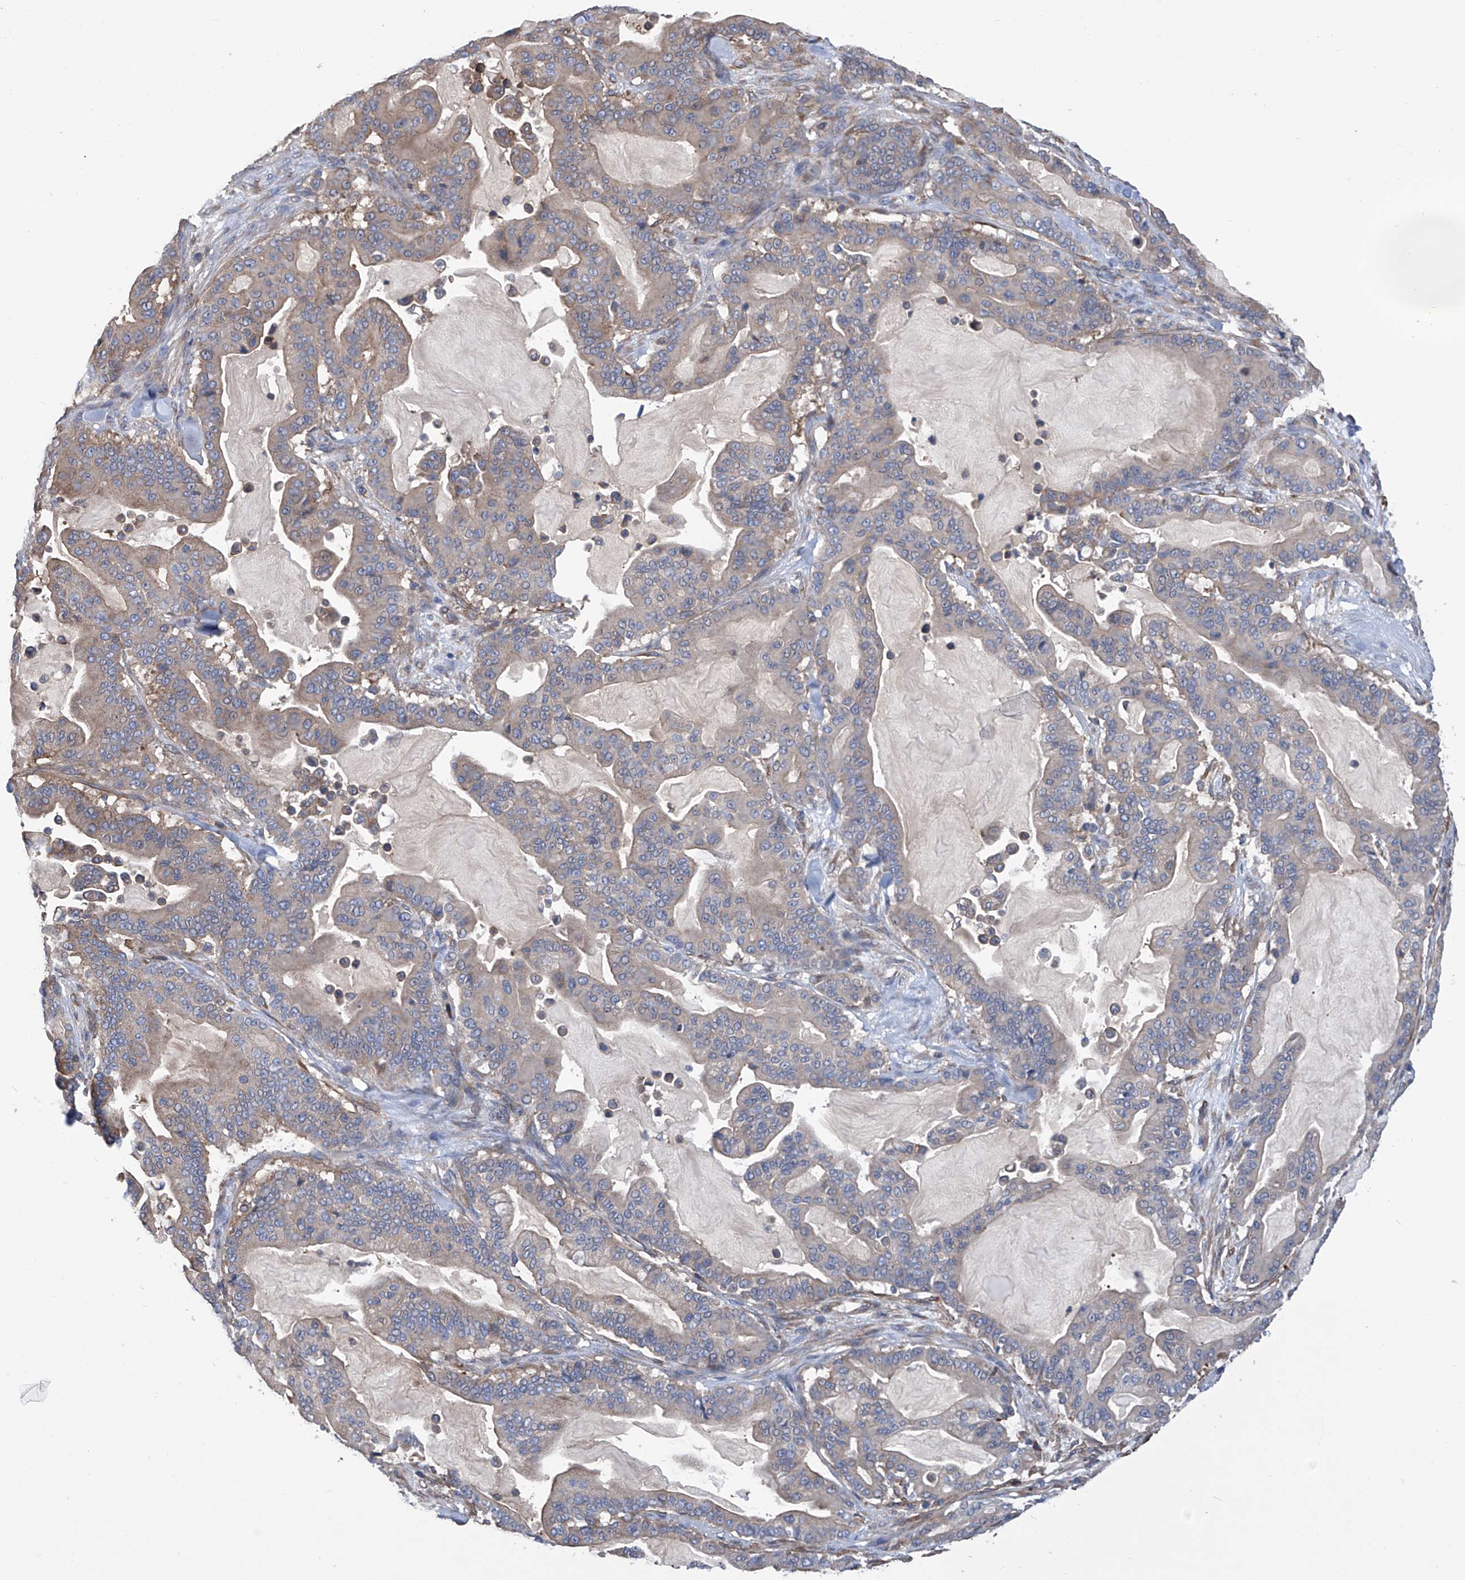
{"staining": {"intensity": "weak", "quantity": "25%-75%", "location": "cytoplasmic/membranous"}, "tissue": "pancreatic cancer", "cell_type": "Tumor cells", "image_type": "cancer", "snomed": [{"axis": "morphology", "description": "Adenocarcinoma, NOS"}, {"axis": "topography", "description": "Pancreas"}], "caption": "Protein expression analysis of pancreatic cancer shows weak cytoplasmic/membranous staining in about 25%-75% of tumor cells. (brown staining indicates protein expression, while blue staining denotes nuclei).", "gene": "SMS", "patient": {"sex": "male", "age": 63}}